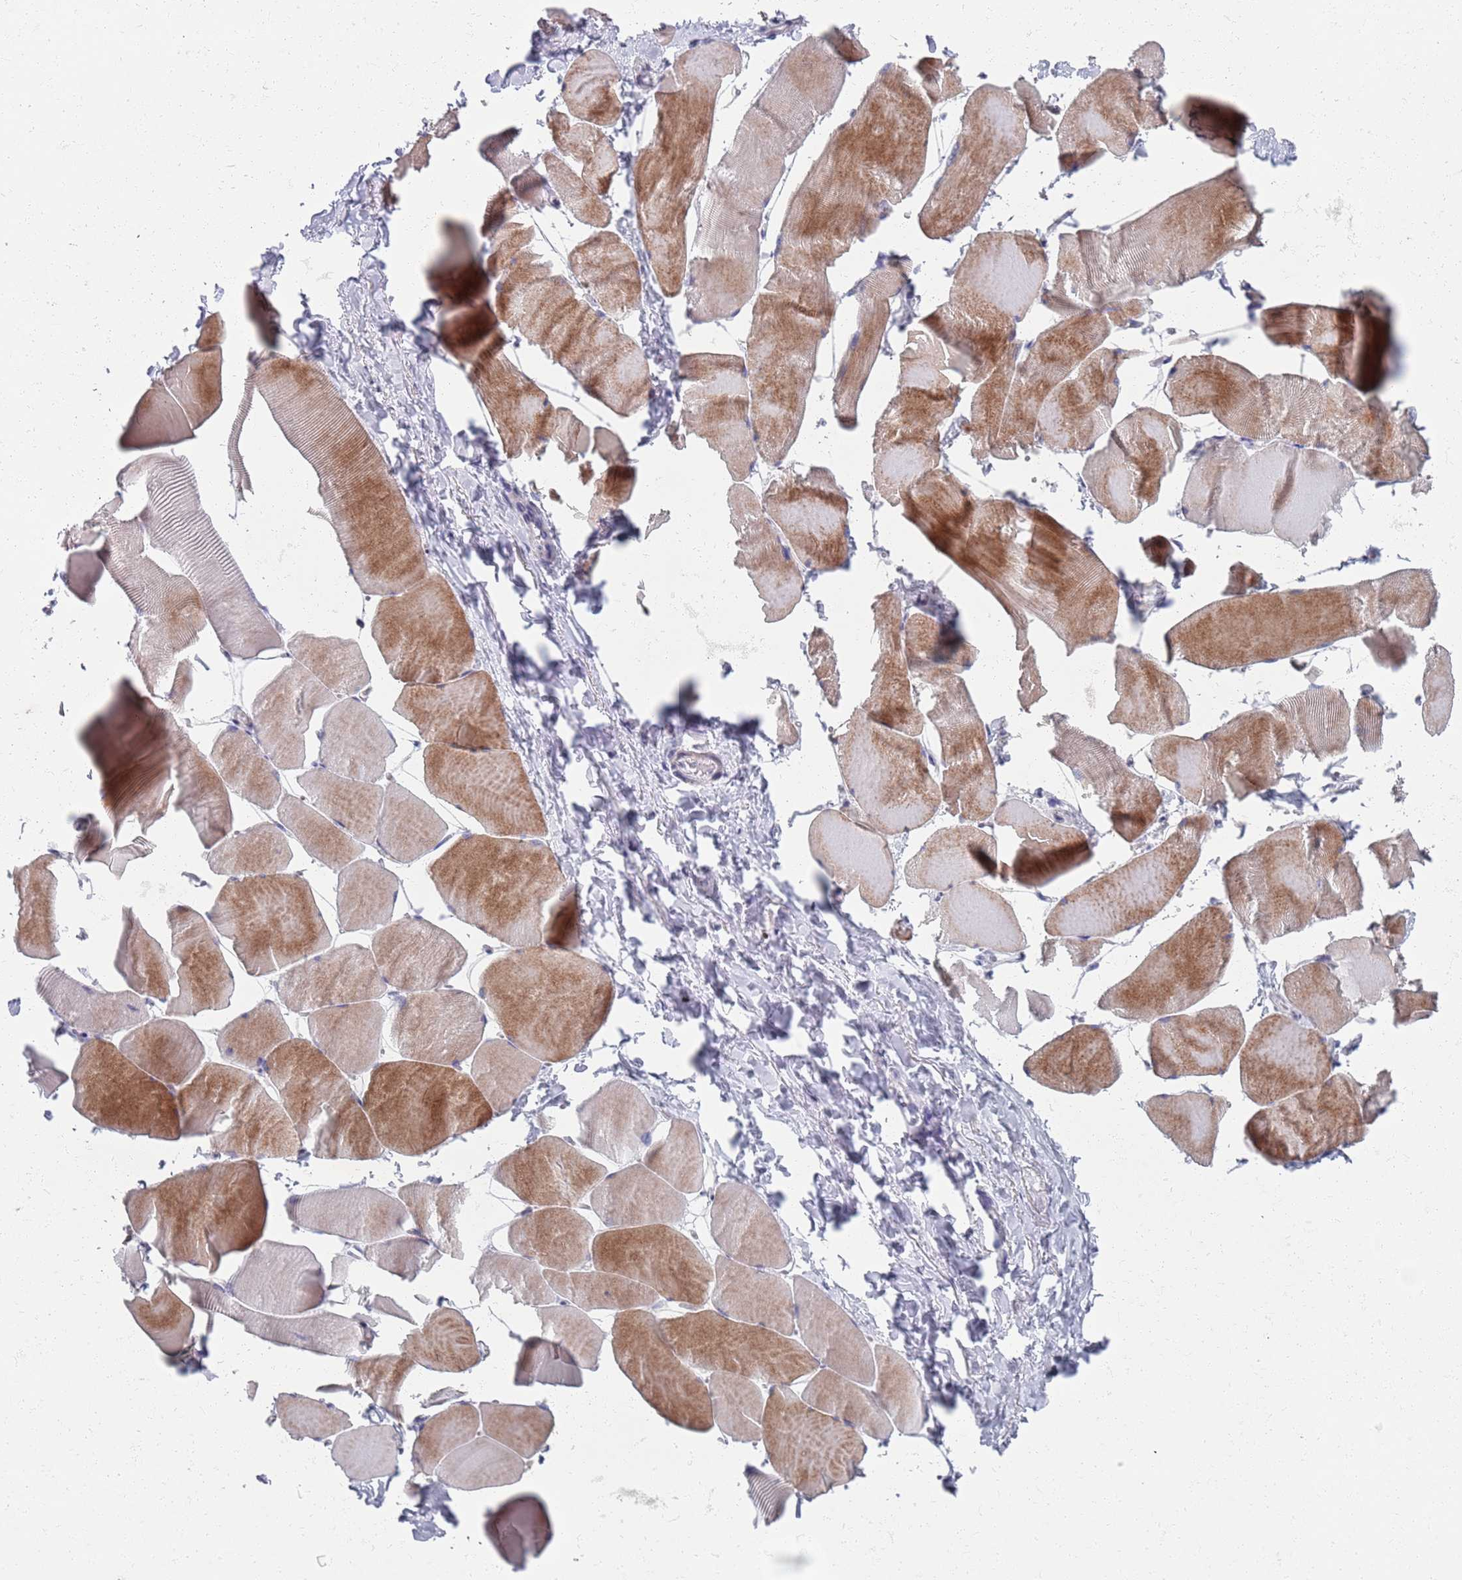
{"staining": {"intensity": "moderate", "quantity": "25%-75%", "location": "cytoplasmic/membranous"}, "tissue": "skeletal muscle", "cell_type": "Myocytes", "image_type": "normal", "snomed": [{"axis": "morphology", "description": "Normal tissue, NOS"}, {"axis": "topography", "description": "Skeletal muscle"}], "caption": "A brown stain highlights moderate cytoplasmic/membranous expression of a protein in myocytes of benign skeletal muscle. Nuclei are stained in blue.", "gene": "SAMD1", "patient": {"sex": "male", "age": 25}}